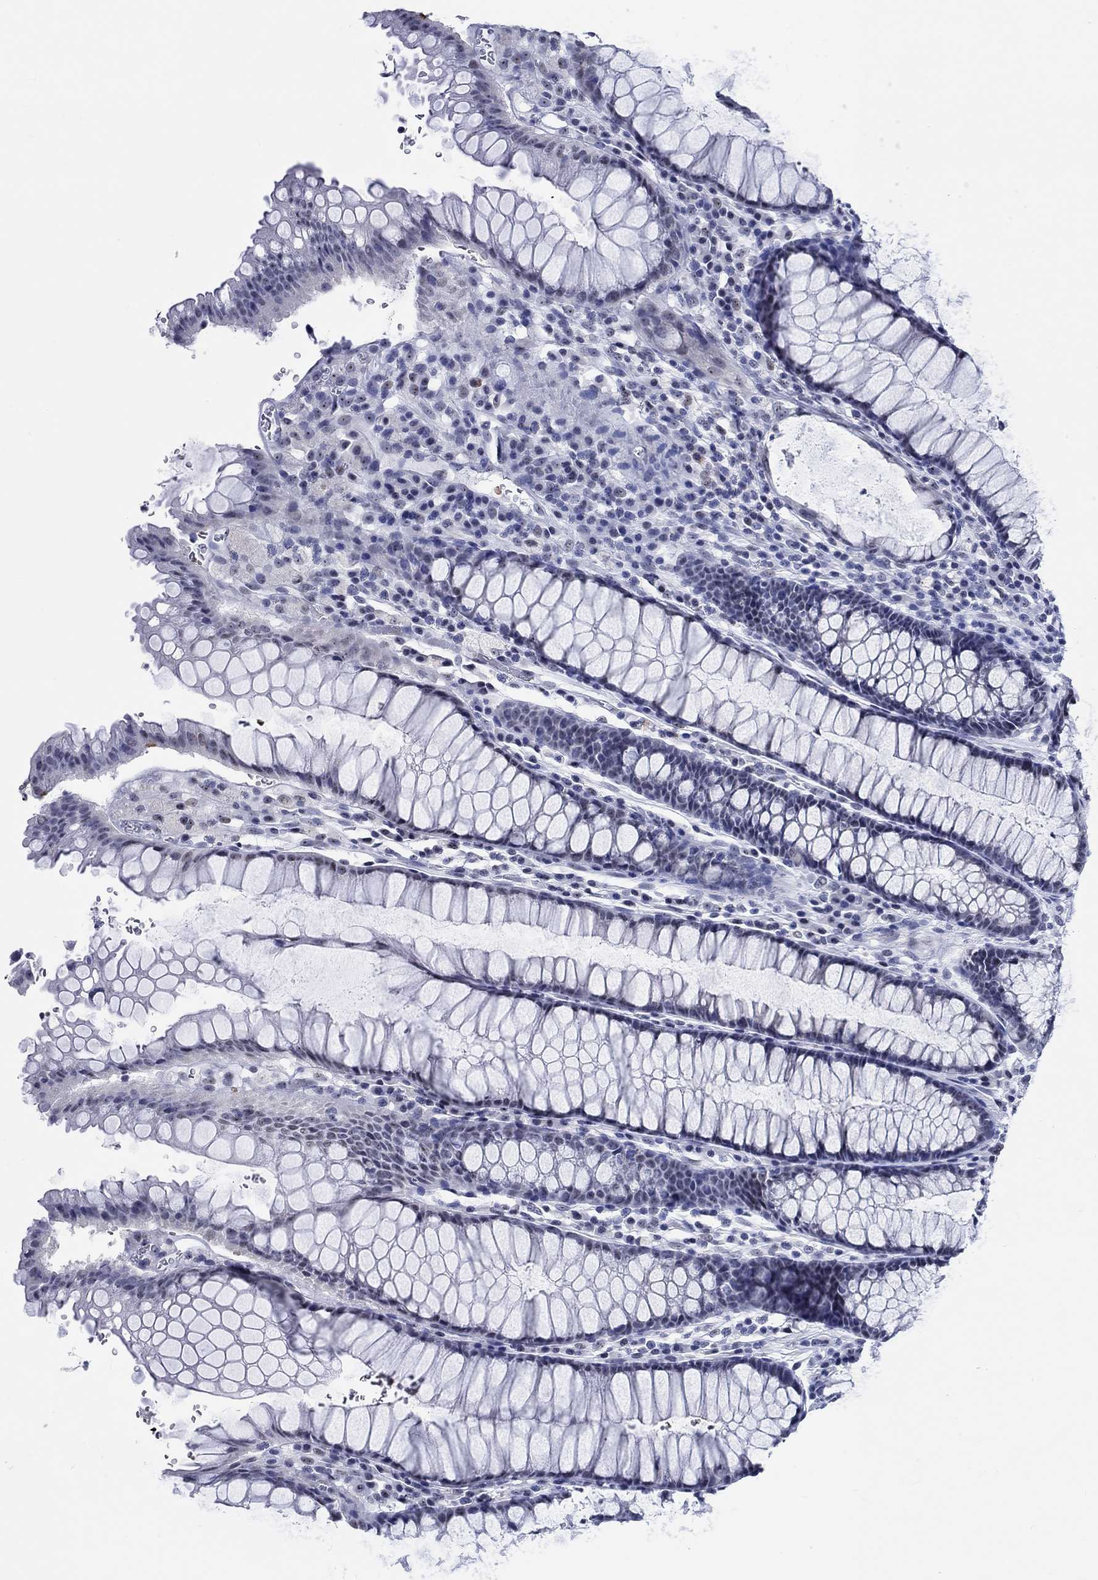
{"staining": {"intensity": "strong", "quantity": "25%-75%", "location": "nuclear"}, "tissue": "rectum", "cell_type": "Glandular cells", "image_type": "normal", "snomed": [{"axis": "morphology", "description": "Normal tissue, NOS"}, {"axis": "topography", "description": "Rectum"}], "caption": "Benign rectum displays strong nuclear expression in about 25%-75% of glandular cells (DAB (3,3'-diaminobenzidine) = brown stain, brightfield microscopy at high magnification)..", "gene": "ZNF446", "patient": {"sex": "female", "age": 68}}